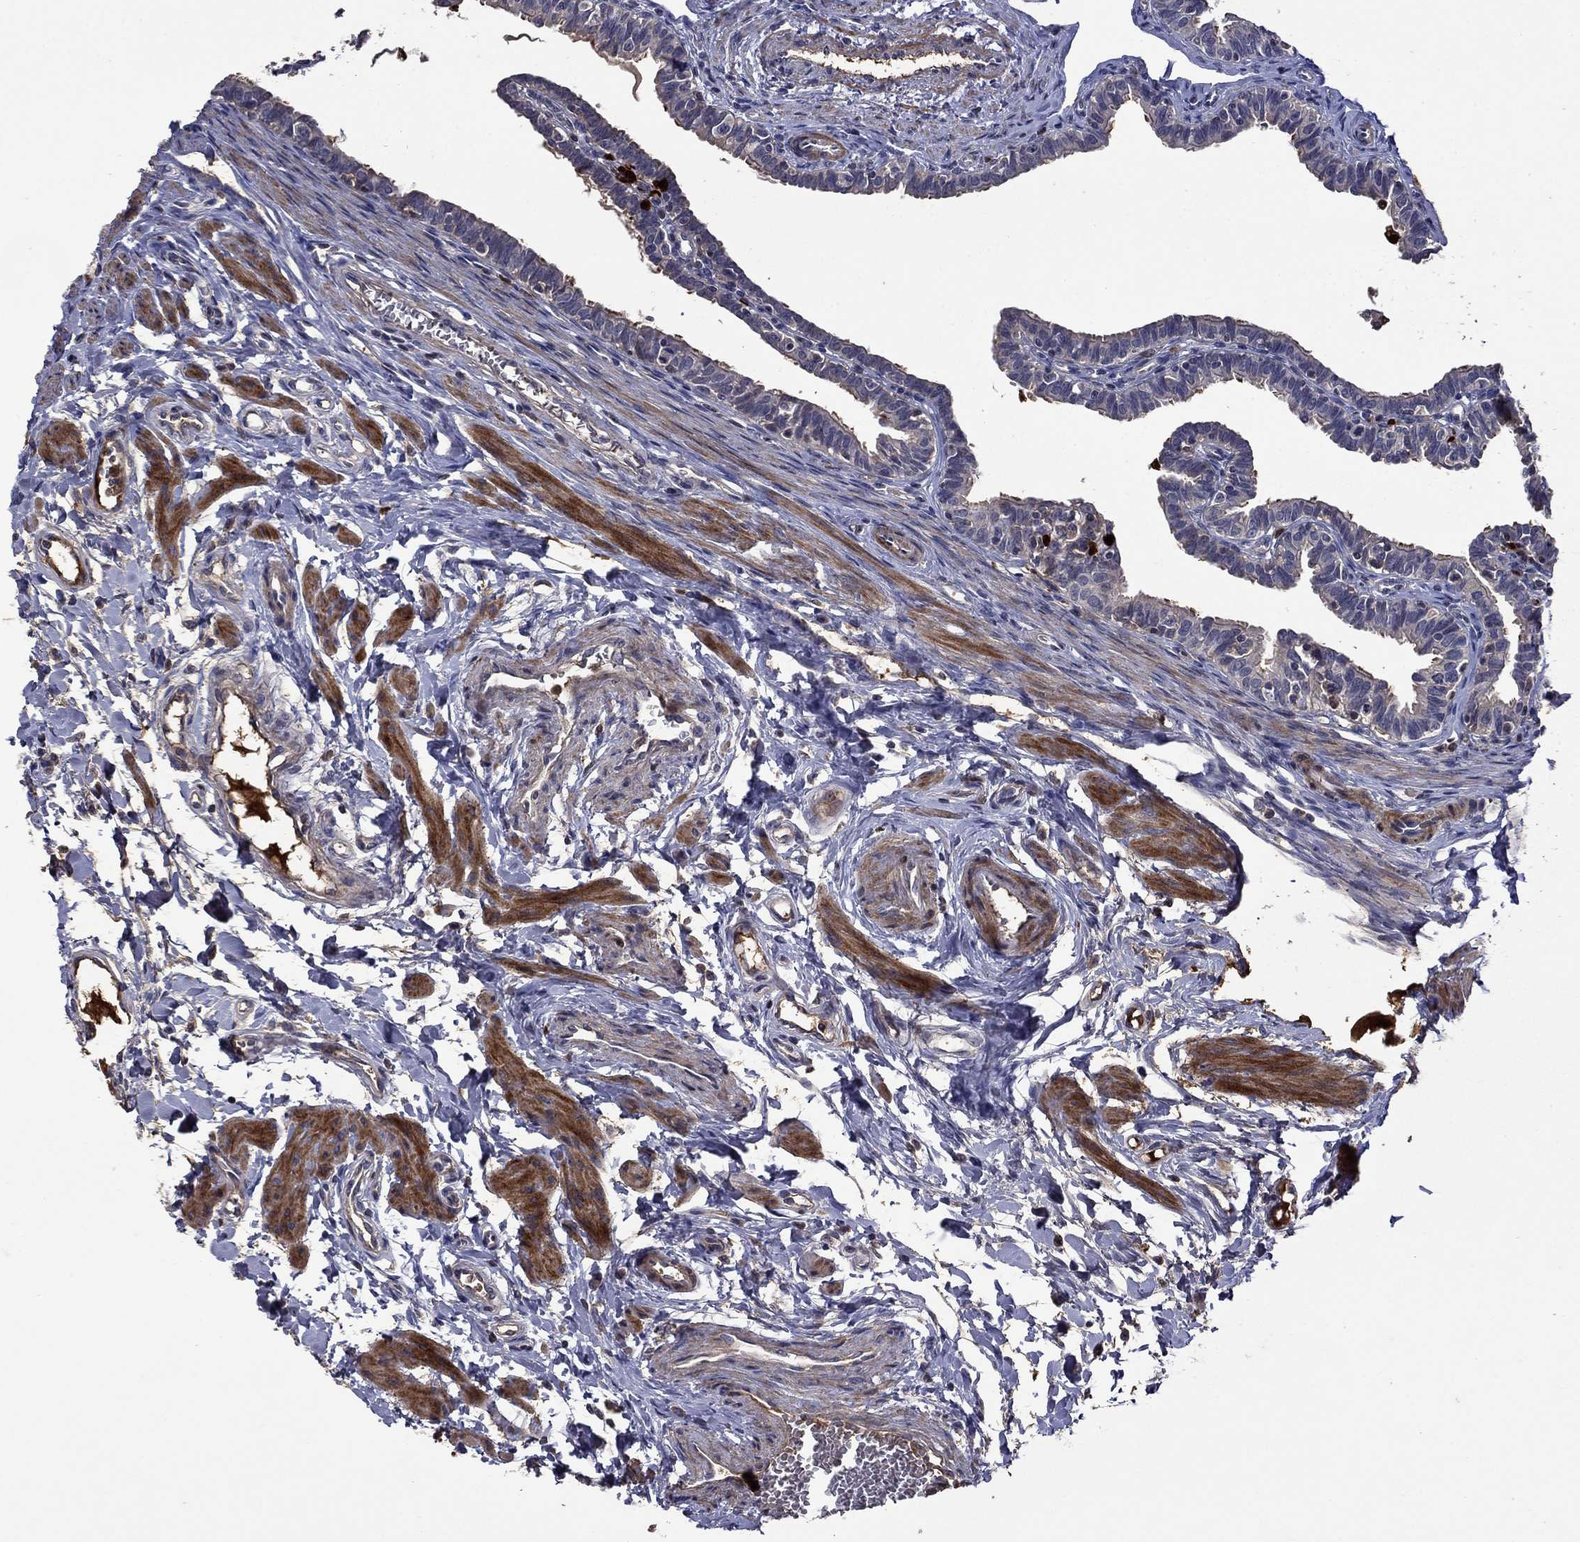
{"staining": {"intensity": "negative", "quantity": "none", "location": "none"}, "tissue": "fallopian tube", "cell_type": "Glandular cells", "image_type": "normal", "snomed": [{"axis": "morphology", "description": "Normal tissue, NOS"}, {"axis": "topography", "description": "Fallopian tube"}], "caption": "Glandular cells are negative for brown protein staining in benign fallopian tube. (Brightfield microscopy of DAB immunohistochemistry (IHC) at high magnification).", "gene": "SATB1", "patient": {"sex": "female", "age": 36}}